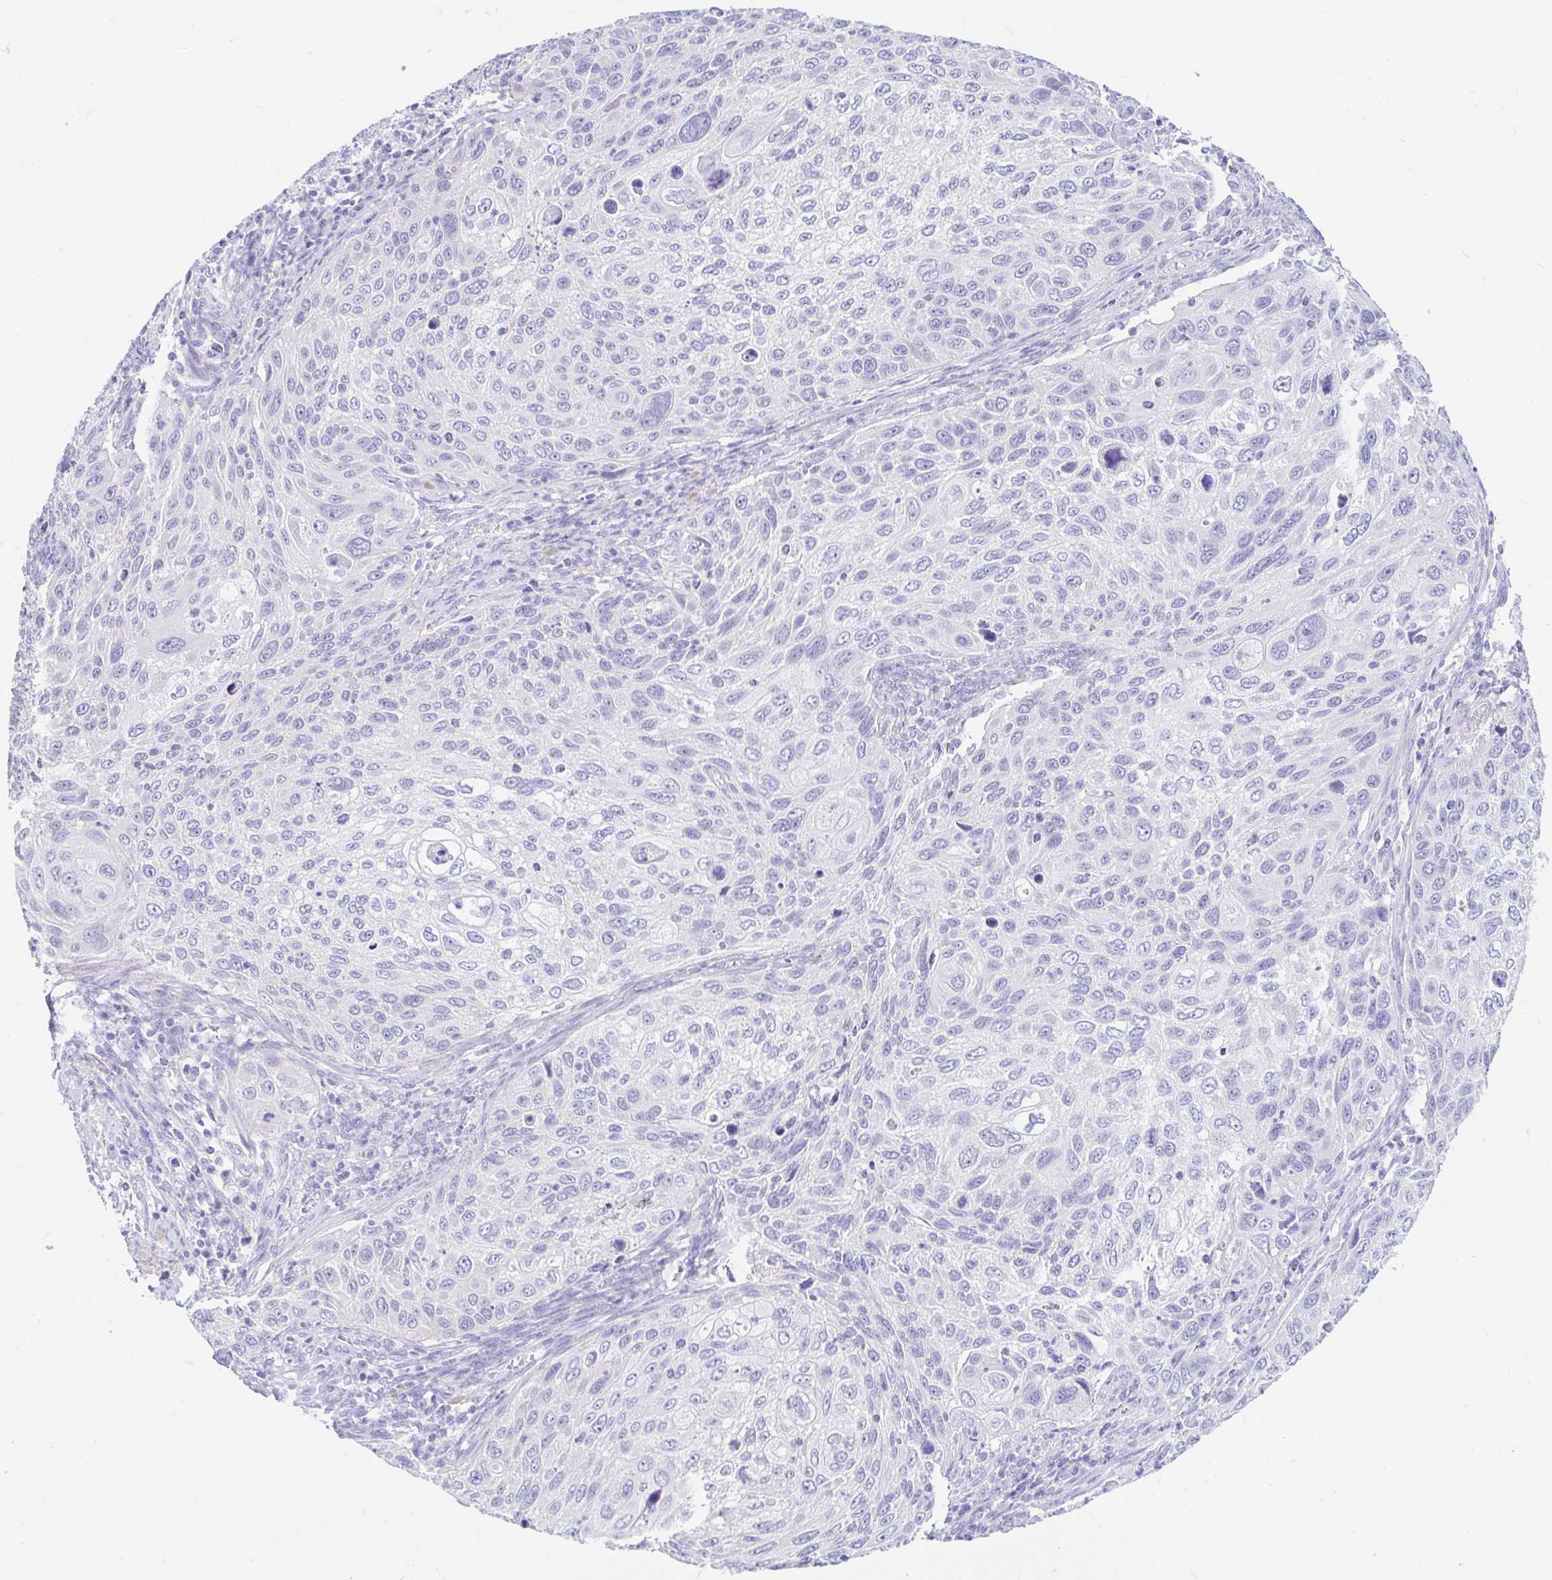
{"staining": {"intensity": "negative", "quantity": "none", "location": "none"}, "tissue": "cervical cancer", "cell_type": "Tumor cells", "image_type": "cancer", "snomed": [{"axis": "morphology", "description": "Squamous cell carcinoma, NOS"}, {"axis": "topography", "description": "Cervix"}], "caption": "Tumor cells are negative for protein expression in human cervical cancer.", "gene": "PPP1R1B", "patient": {"sex": "female", "age": 70}}